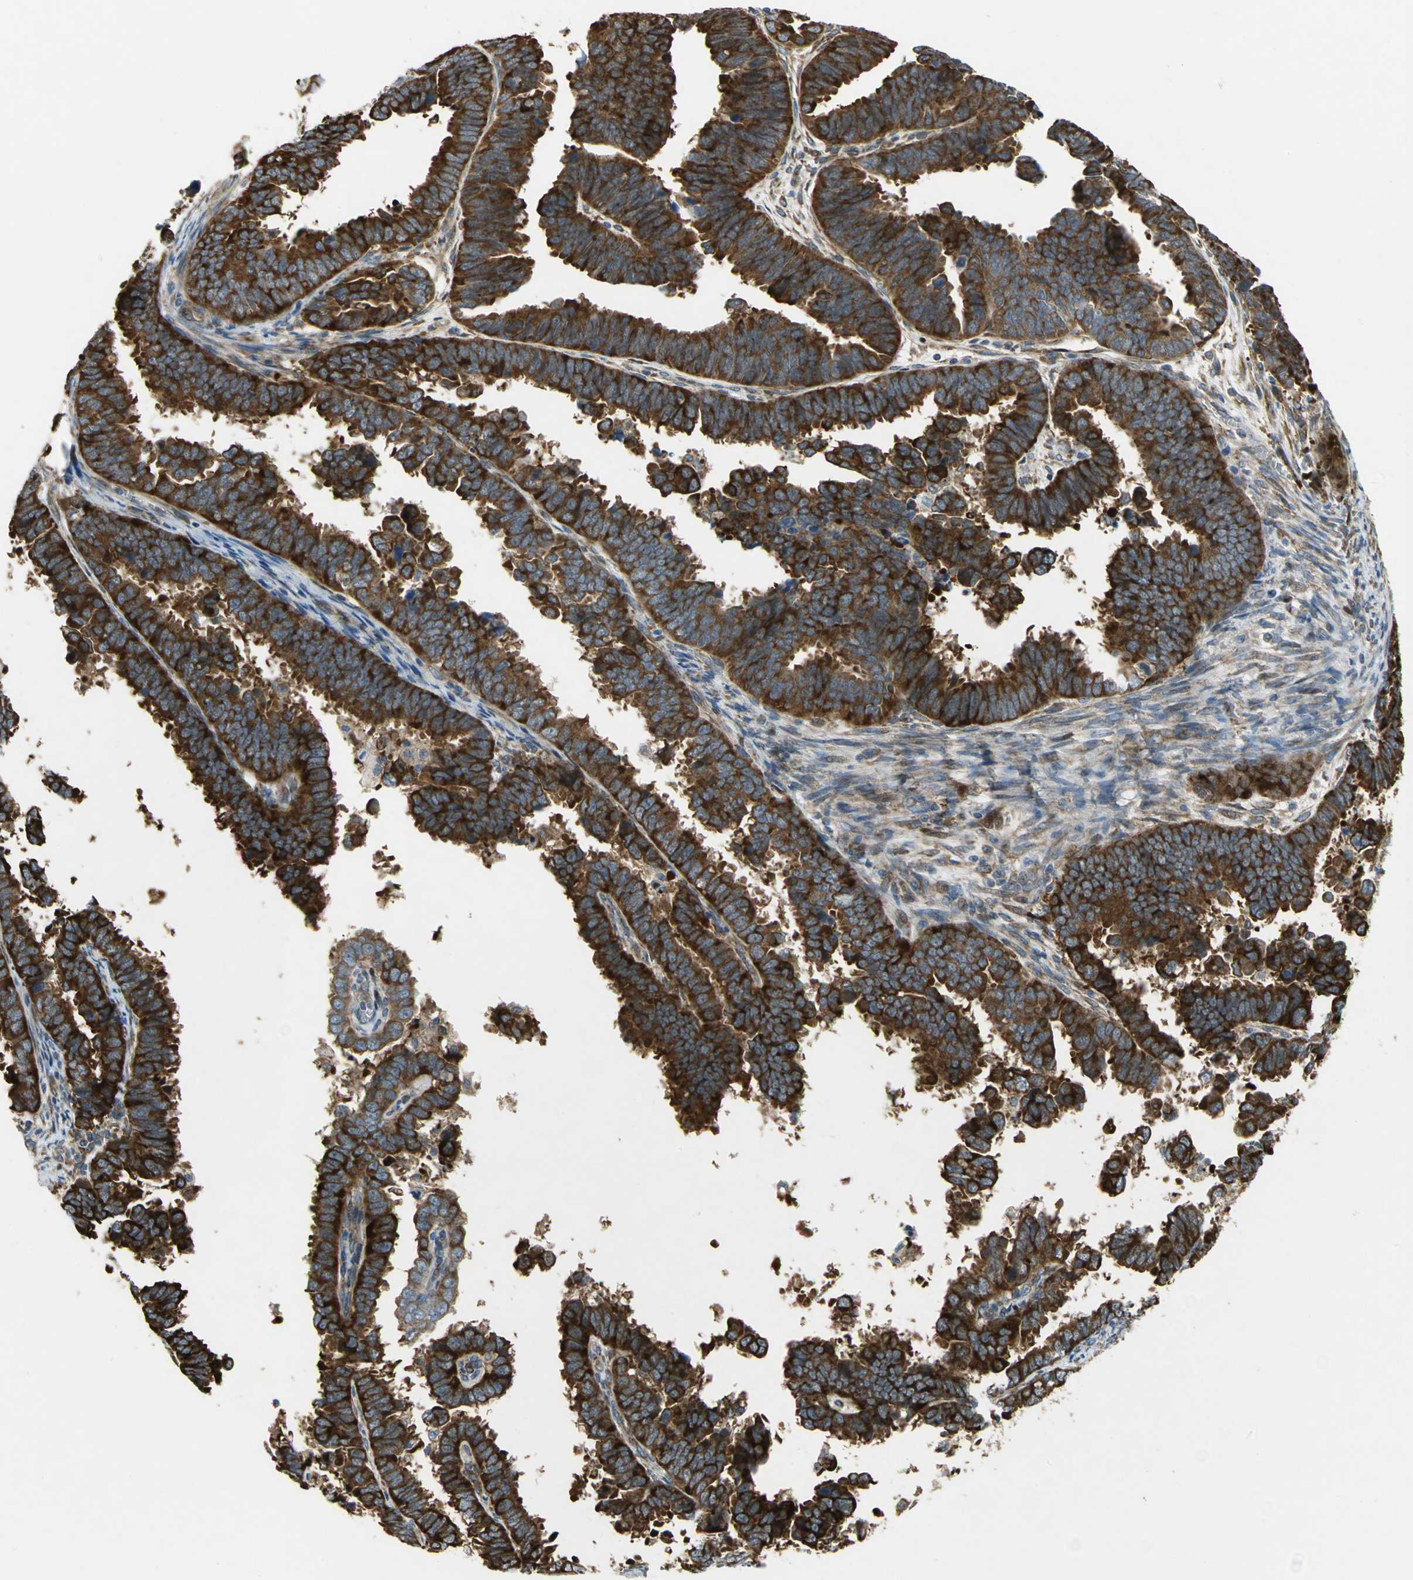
{"staining": {"intensity": "strong", "quantity": ">75%", "location": "cytoplasmic/membranous"}, "tissue": "endometrial cancer", "cell_type": "Tumor cells", "image_type": "cancer", "snomed": [{"axis": "morphology", "description": "Adenocarcinoma, NOS"}, {"axis": "topography", "description": "Endometrium"}], "caption": "Tumor cells demonstrate high levels of strong cytoplasmic/membranous expression in about >75% of cells in human adenocarcinoma (endometrial).", "gene": "YBX1", "patient": {"sex": "female", "age": 75}}